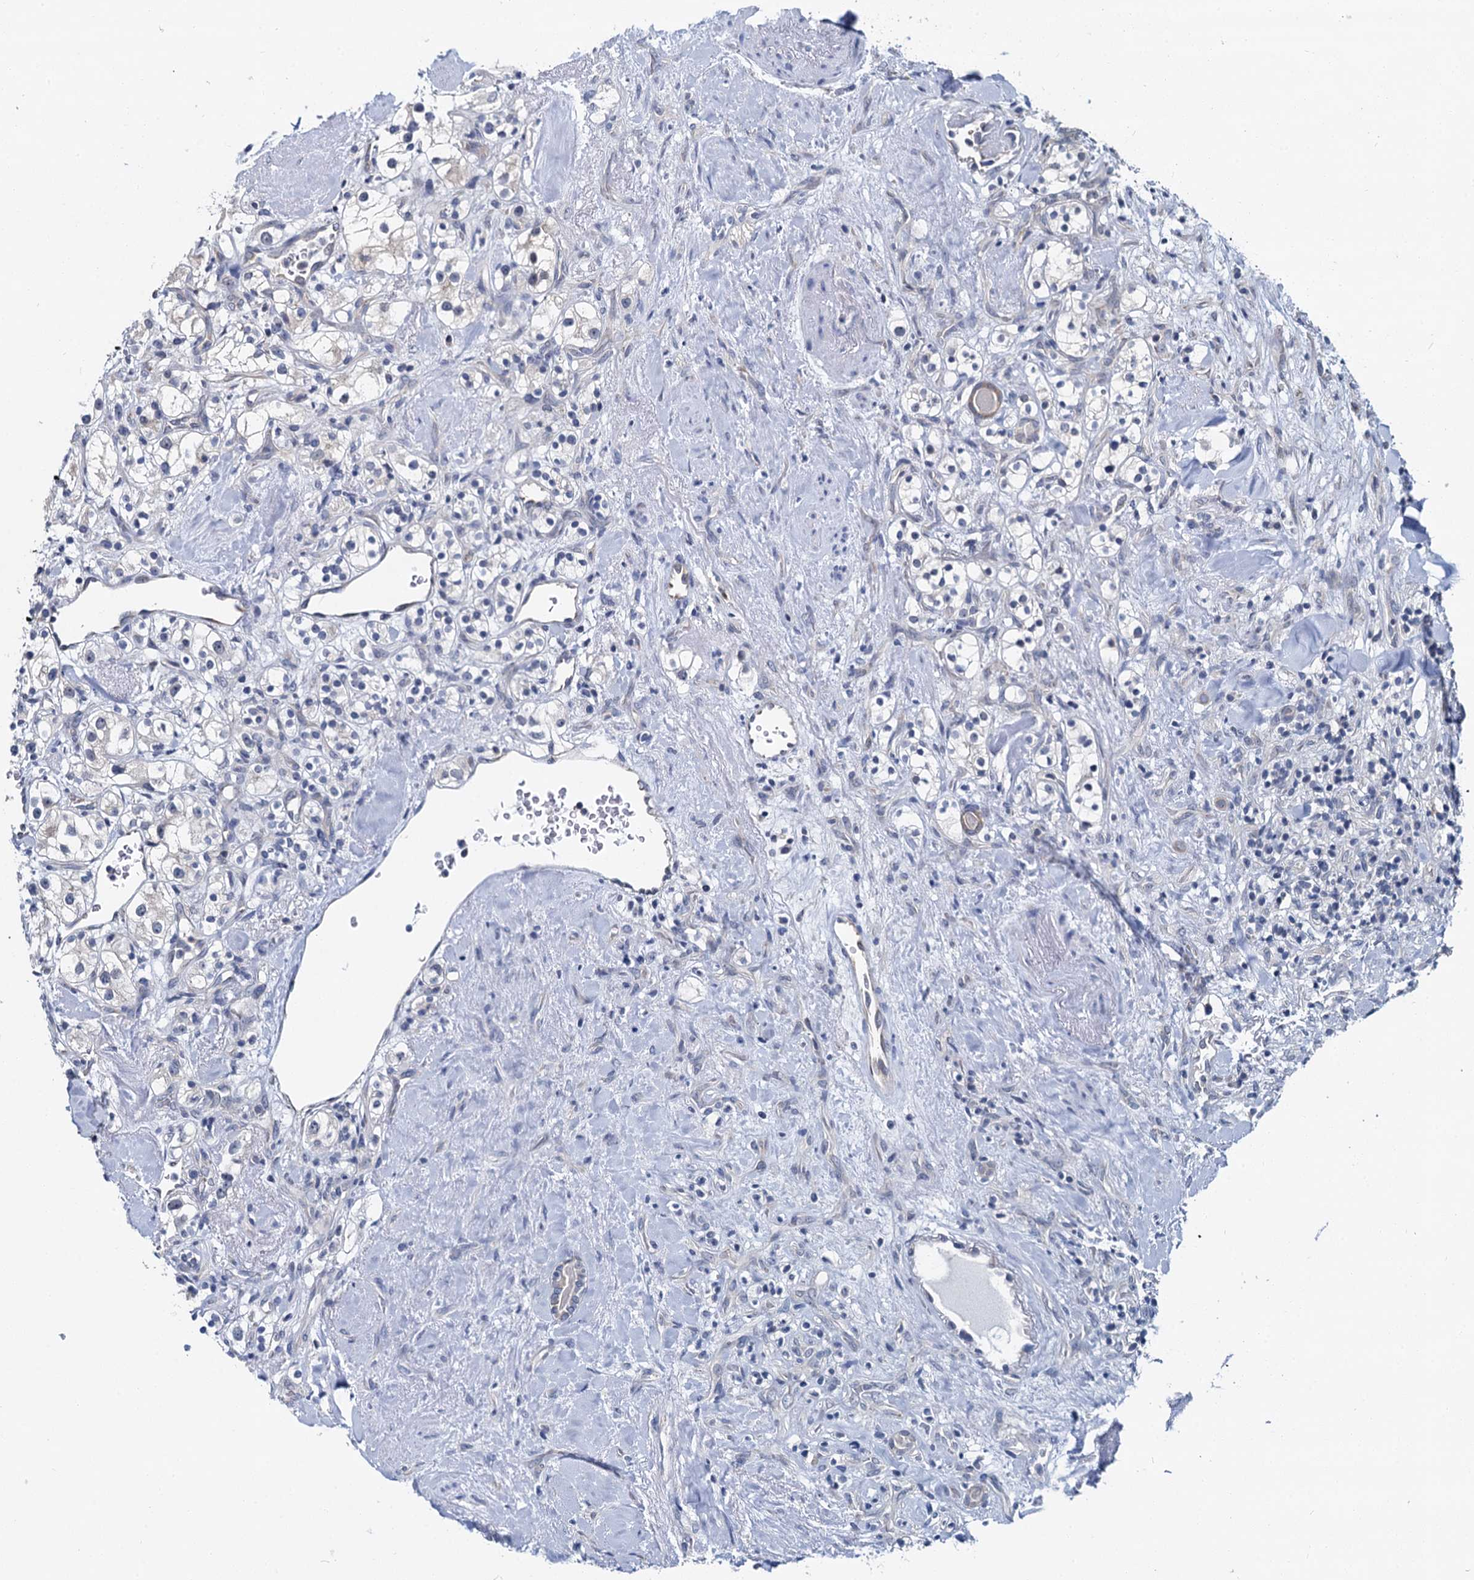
{"staining": {"intensity": "negative", "quantity": "none", "location": "none"}, "tissue": "renal cancer", "cell_type": "Tumor cells", "image_type": "cancer", "snomed": [{"axis": "morphology", "description": "Adenocarcinoma, NOS"}, {"axis": "topography", "description": "Kidney"}], "caption": "A histopathology image of human renal adenocarcinoma is negative for staining in tumor cells.", "gene": "MIOX", "patient": {"sex": "male", "age": 77}}